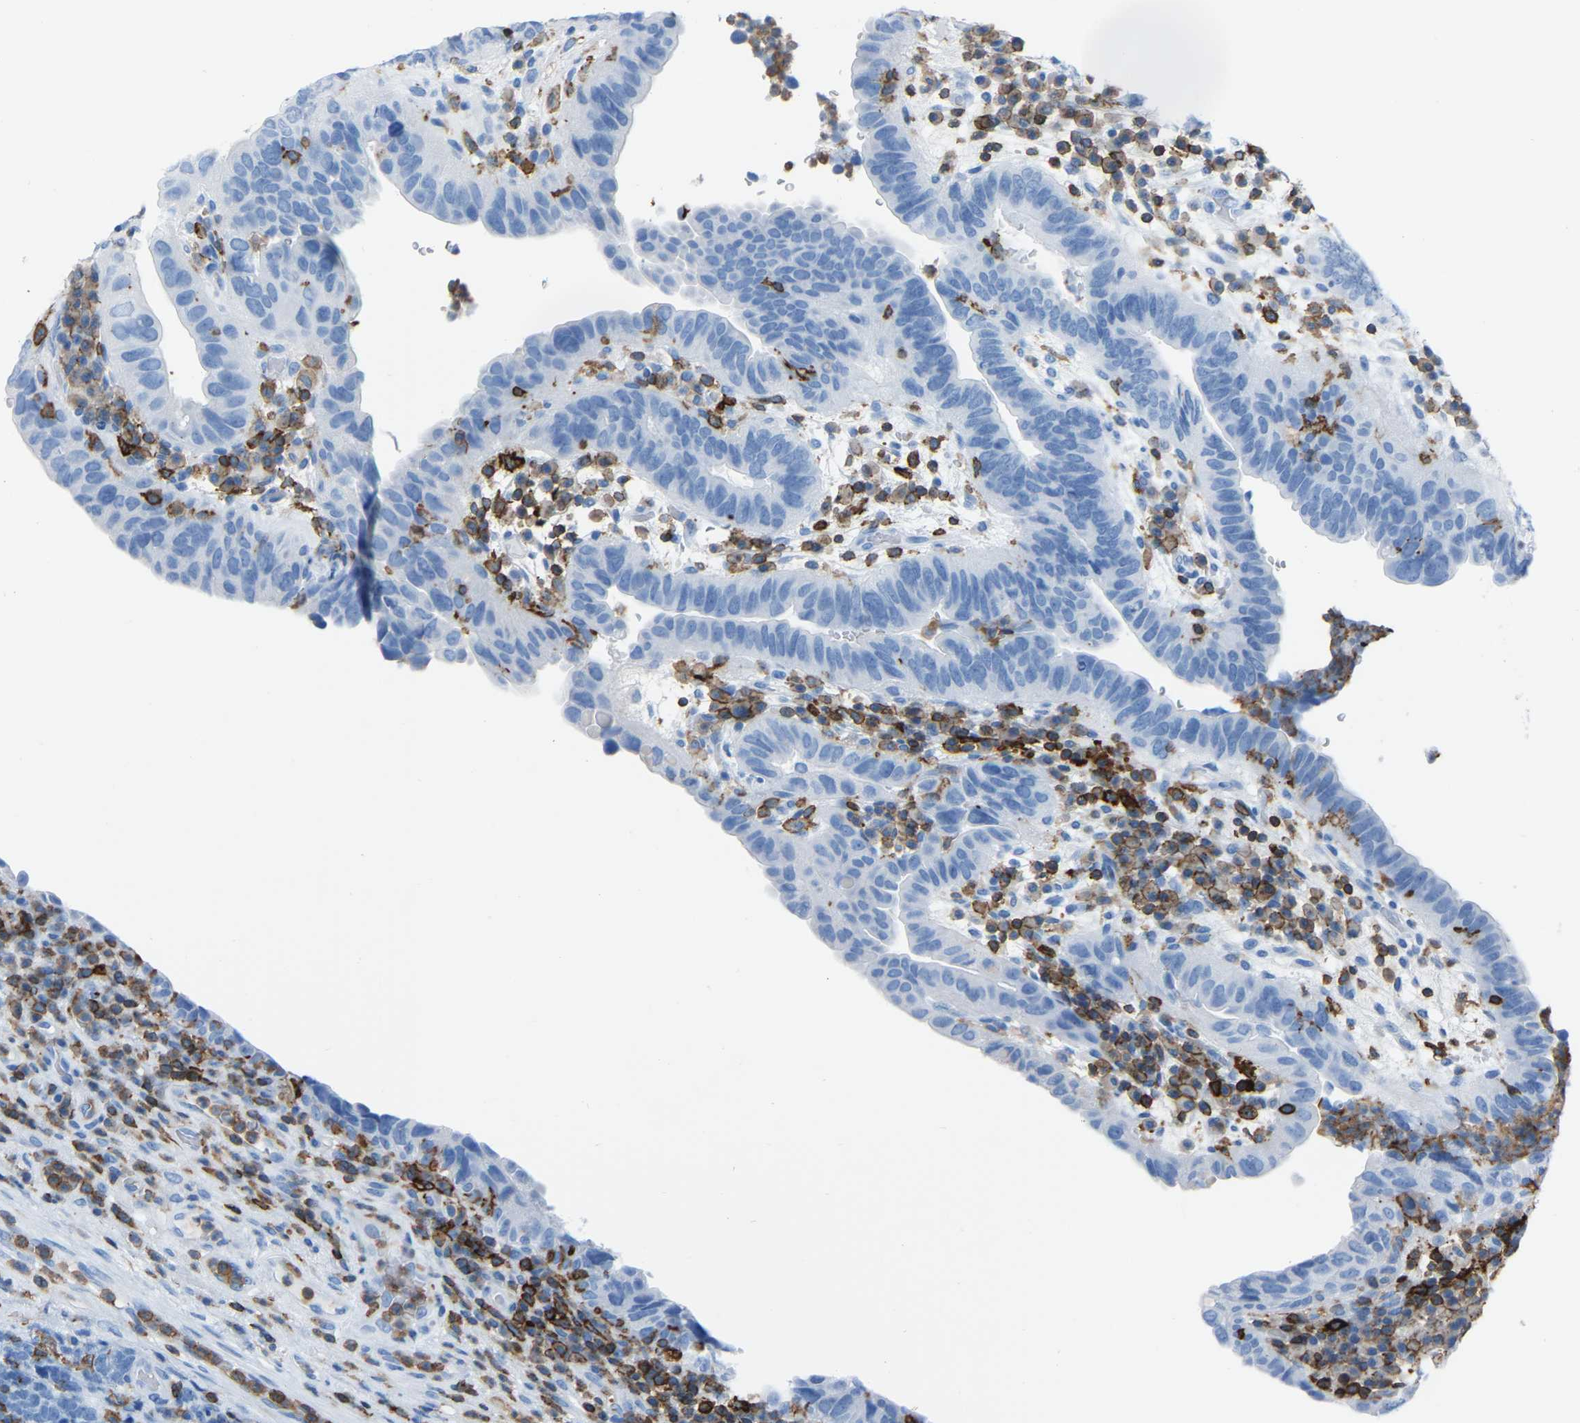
{"staining": {"intensity": "negative", "quantity": "none", "location": "none"}, "tissue": "urothelial cancer", "cell_type": "Tumor cells", "image_type": "cancer", "snomed": [{"axis": "morphology", "description": "Urothelial carcinoma, High grade"}, {"axis": "topography", "description": "Urinary bladder"}], "caption": "Human urothelial cancer stained for a protein using immunohistochemistry displays no positivity in tumor cells.", "gene": "LSP1", "patient": {"sex": "female", "age": 82}}